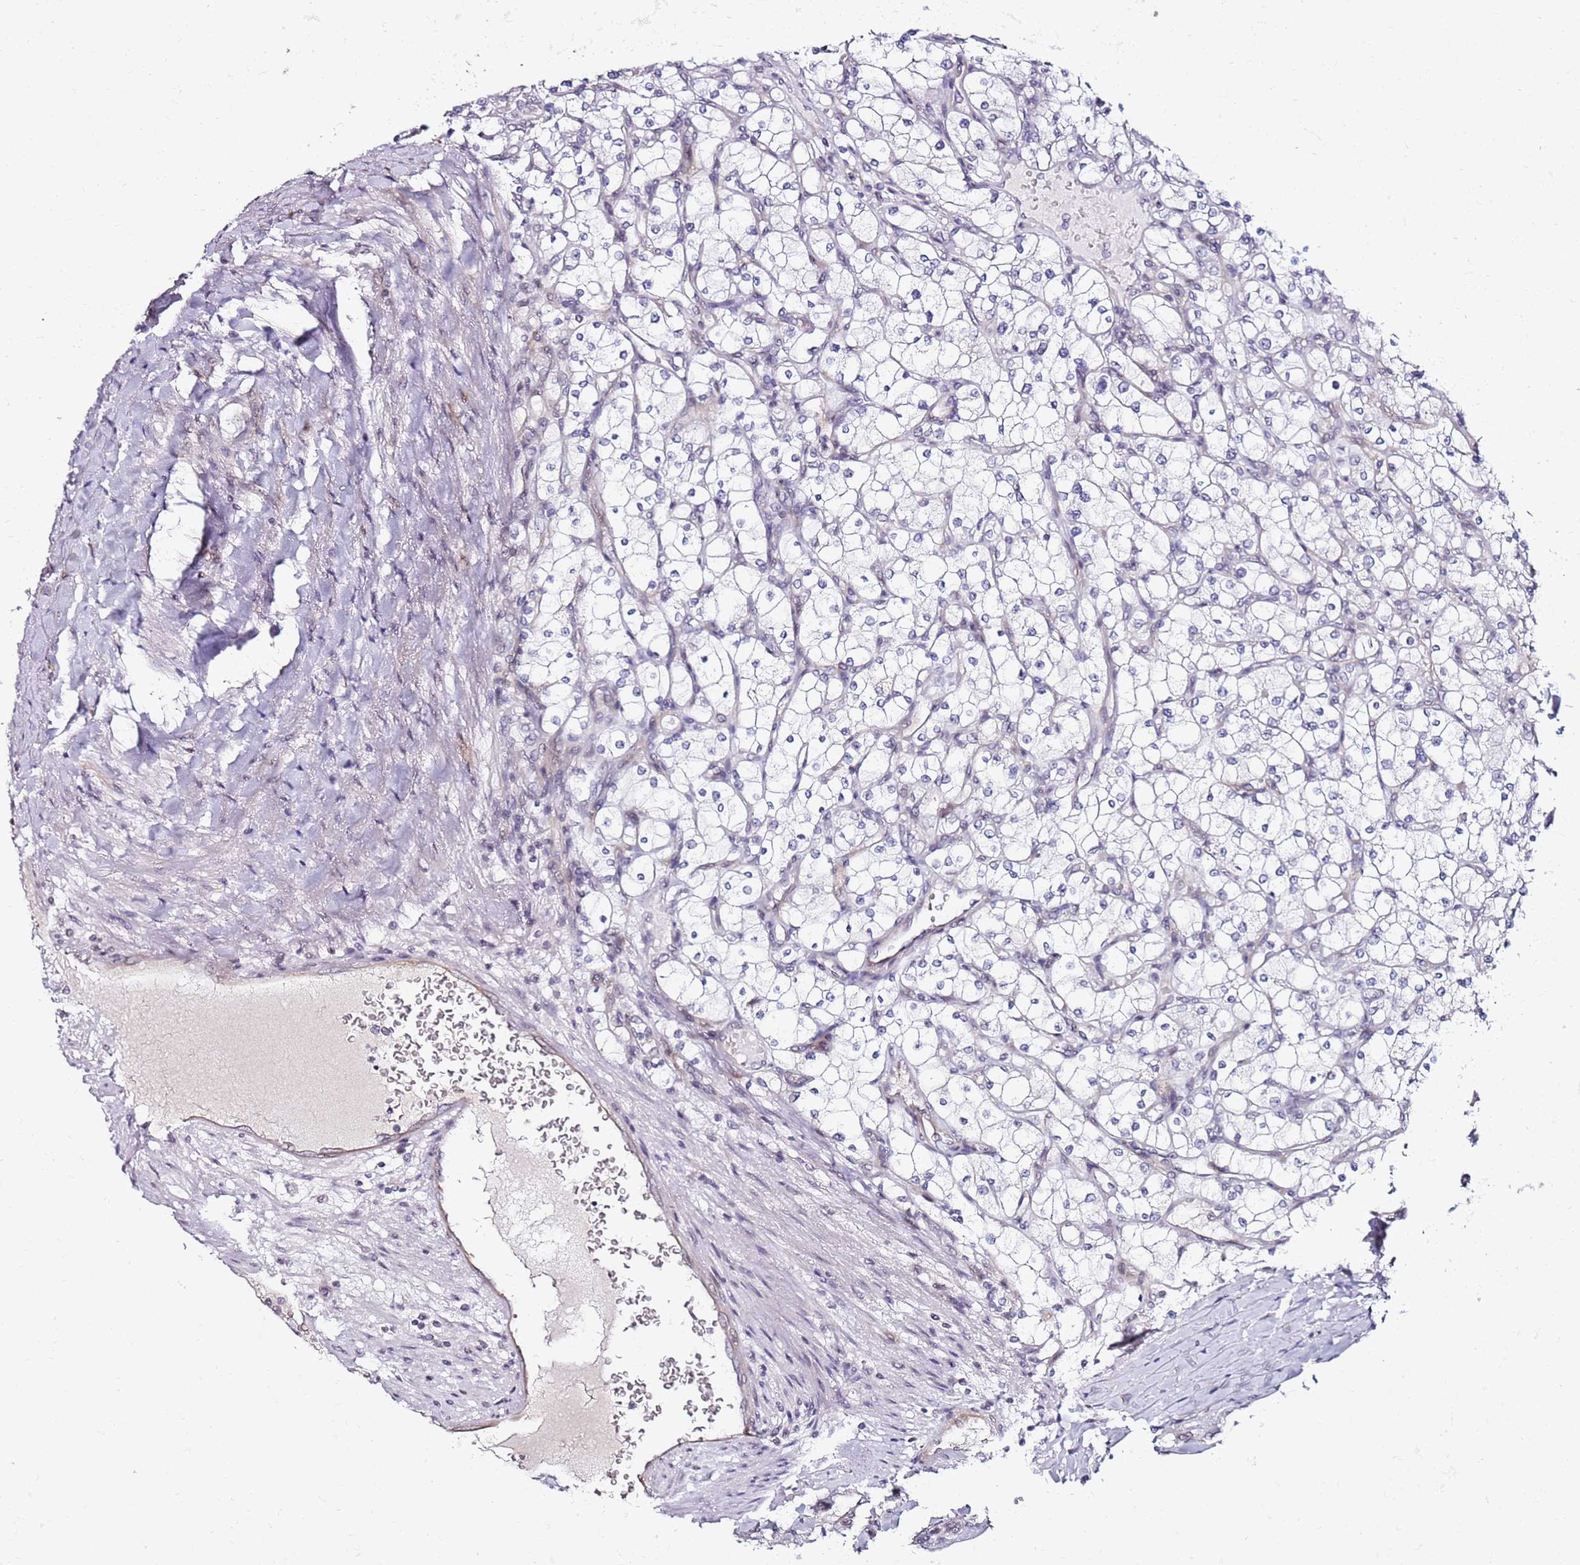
{"staining": {"intensity": "negative", "quantity": "none", "location": "none"}, "tissue": "renal cancer", "cell_type": "Tumor cells", "image_type": "cancer", "snomed": [{"axis": "morphology", "description": "Adenocarcinoma, NOS"}, {"axis": "topography", "description": "Kidney"}], "caption": "This is an immunohistochemistry photomicrograph of renal cancer. There is no staining in tumor cells.", "gene": "DUSP28", "patient": {"sex": "male", "age": 80}}